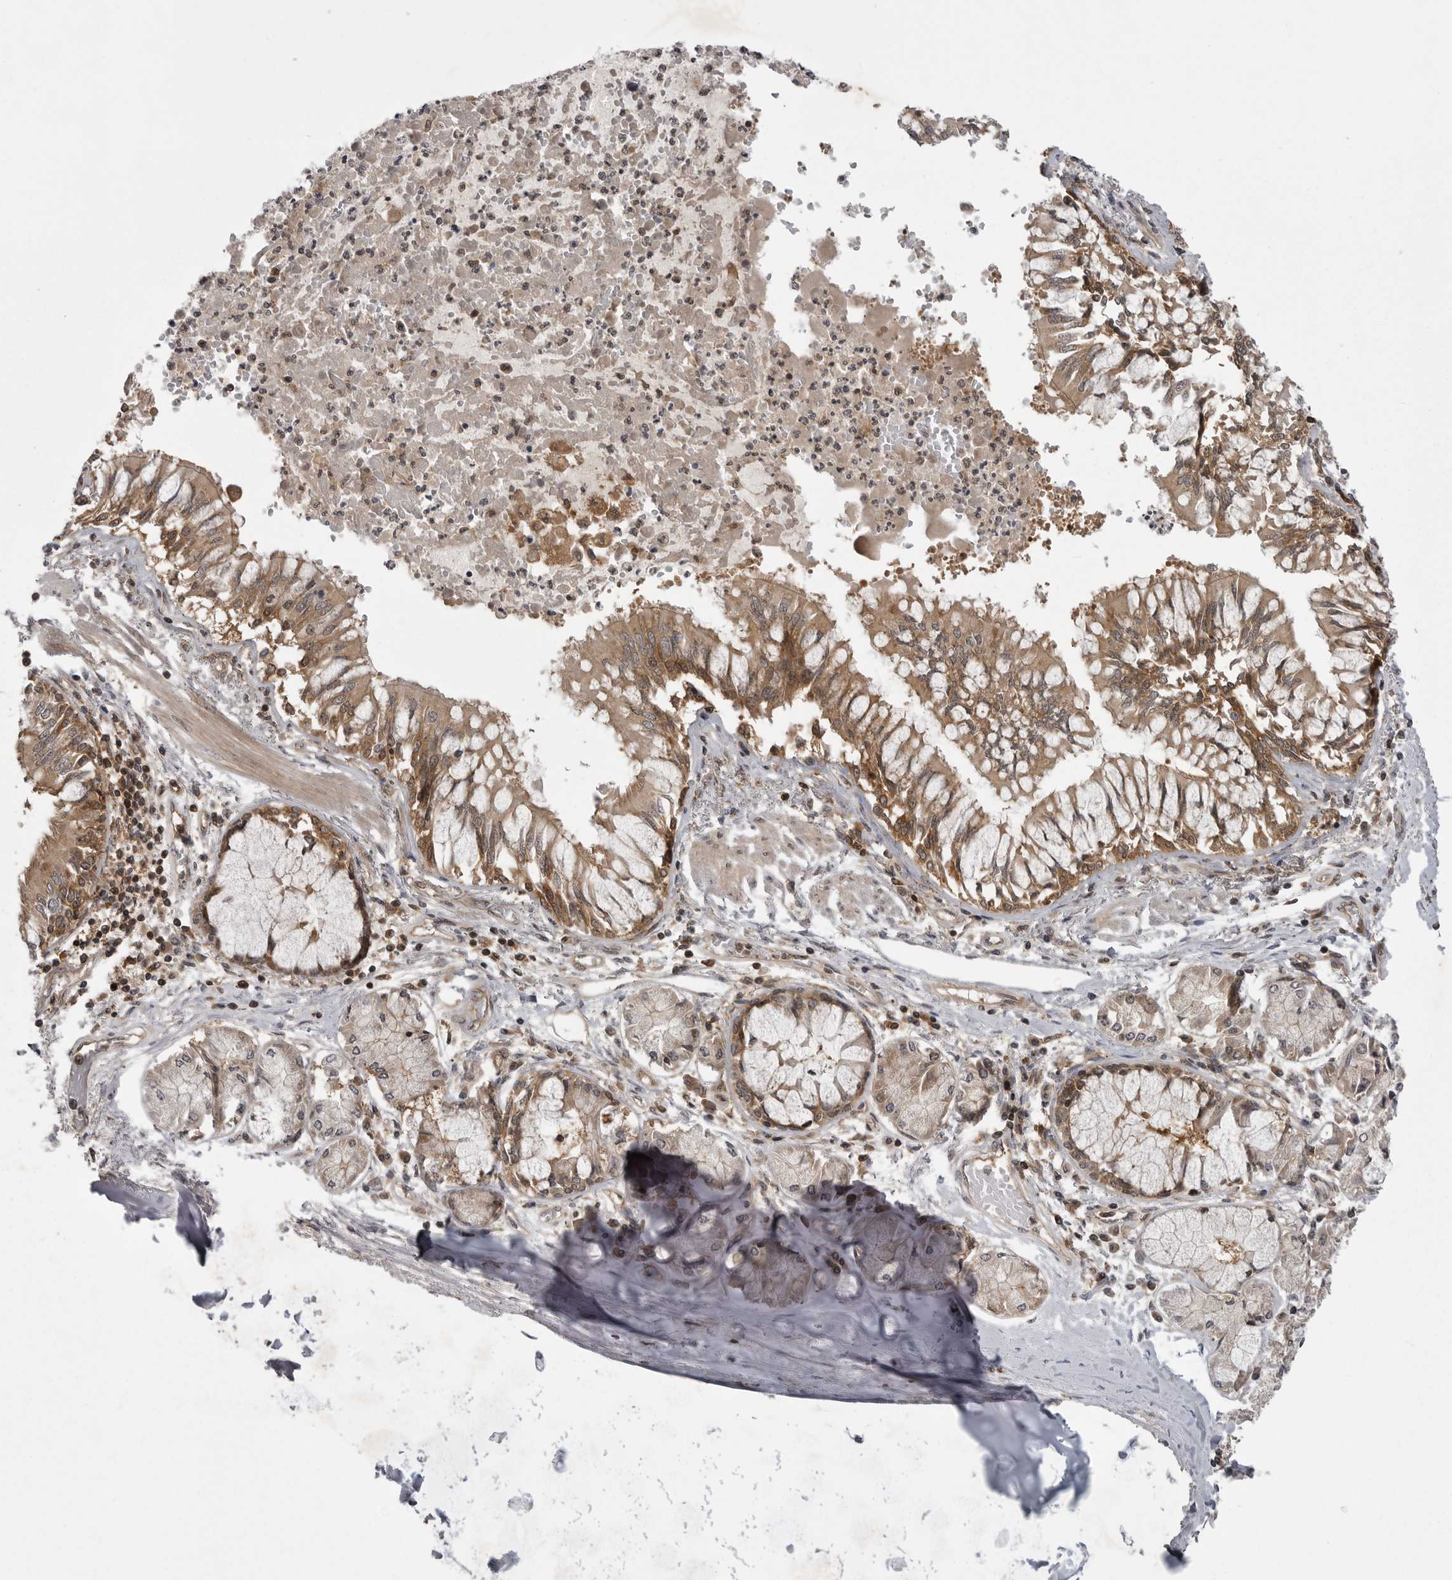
{"staining": {"intensity": "moderate", "quantity": ">75%", "location": "cytoplasmic/membranous"}, "tissue": "bronchus", "cell_type": "Respiratory epithelial cells", "image_type": "normal", "snomed": [{"axis": "morphology", "description": "Normal tissue, NOS"}, {"axis": "topography", "description": "Cartilage tissue"}, {"axis": "topography", "description": "Bronchus"}, {"axis": "topography", "description": "Lung"}], "caption": "This image reveals immunohistochemistry staining of benign bronchus, with medium moderate cytoplasmic/membranous expression in about >75% of respiratory epithelial cells.", "gene": "STK24", "patient": {"sex": "female", "age": 49}}